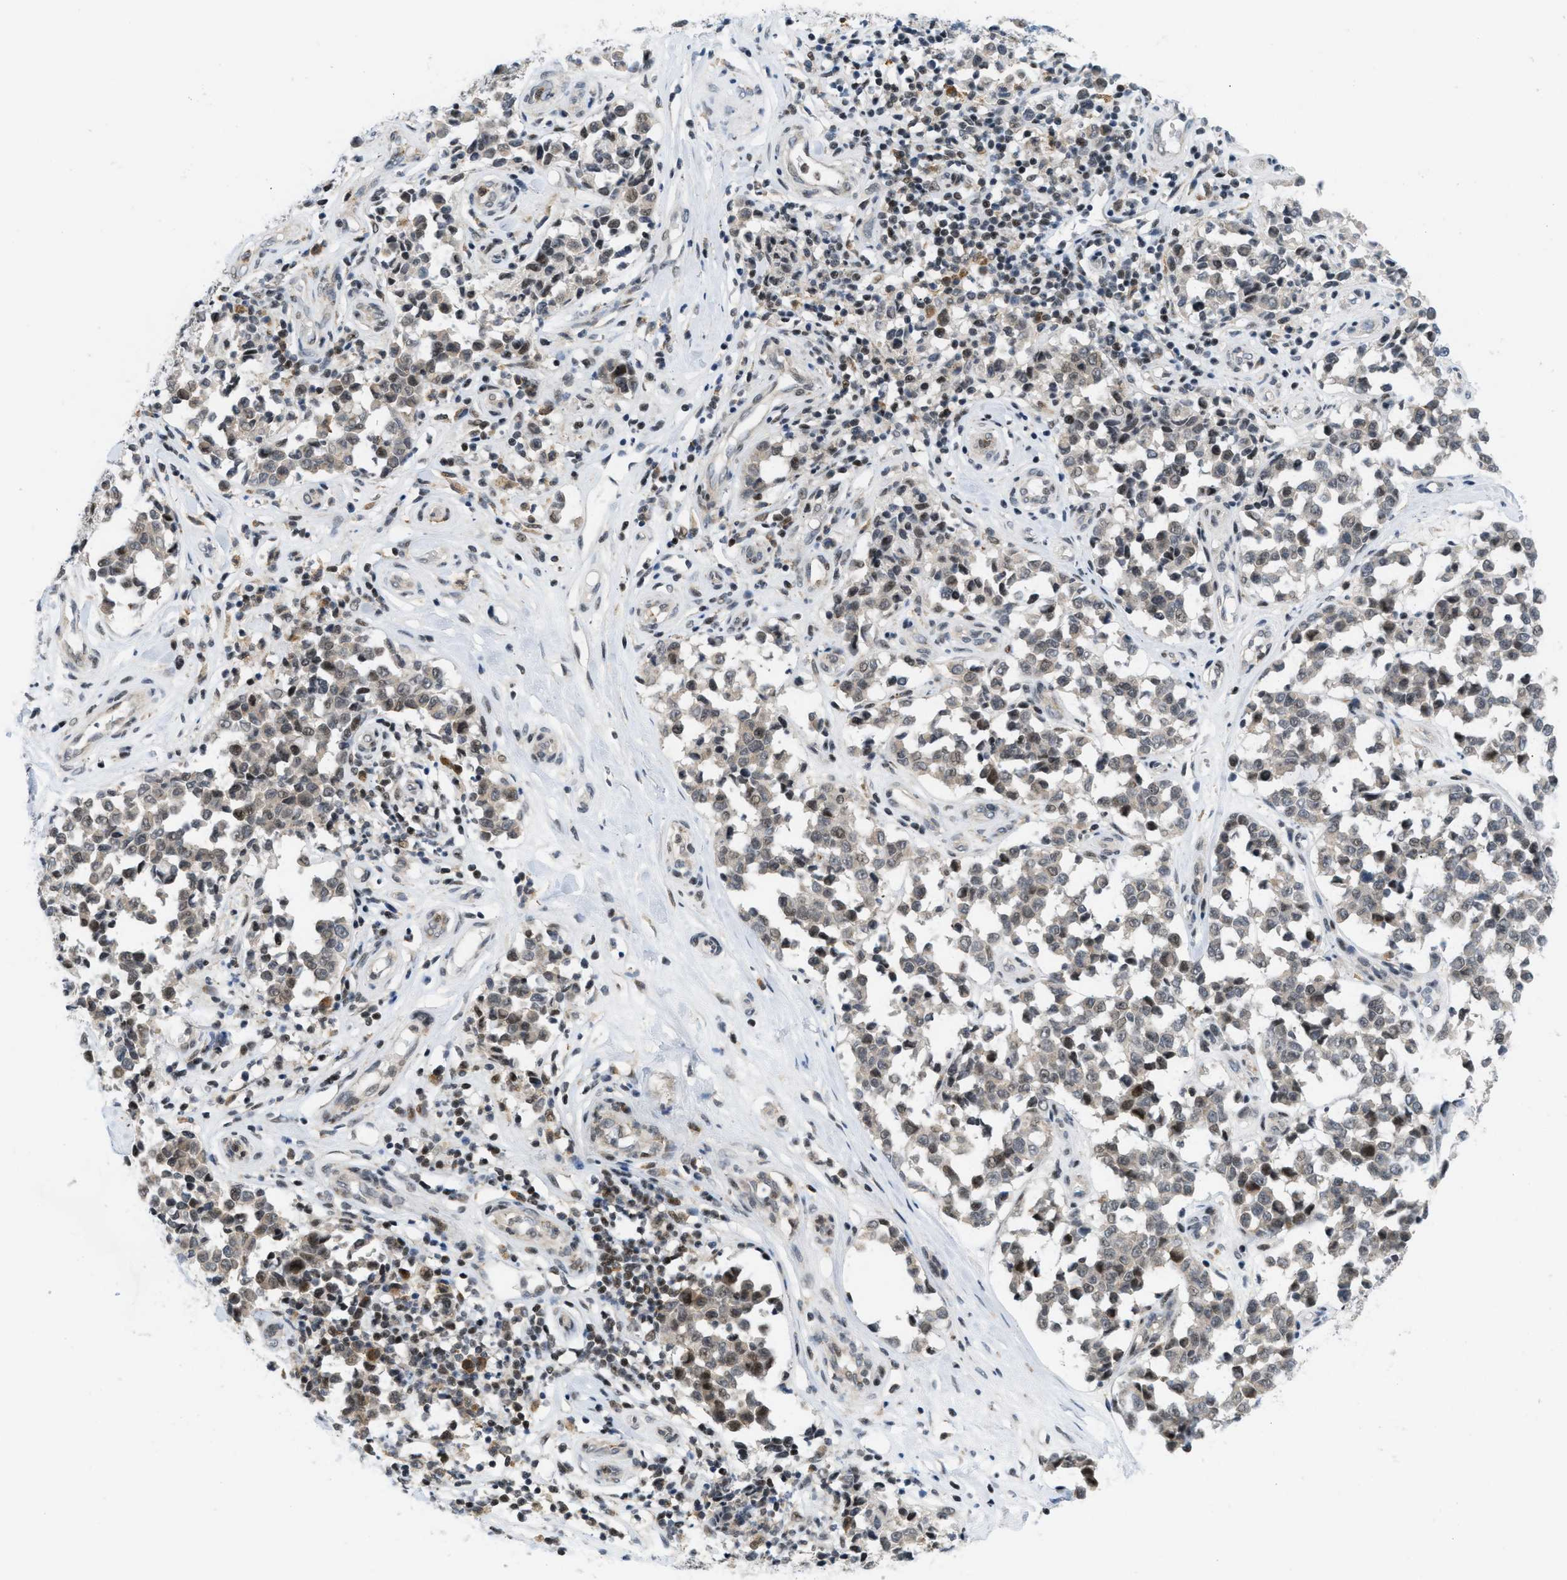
{"staining": {"intensity": "moderate", "quantity": "<25%", "location": "nuclear"}, "tissue": "melanoma", "cell_type": "Tumor cells", "image_type": "cancer", "snomed": [{"axis": "morphology", "description": "Malignant melanoma, NOS"}, {"axis": "topography", "description": "Skin"}], "caption": "Immunohistochemistry photomicrograph of malignant melanoma stained for a protein (brown), which reveals low levels of moderate nuclear expression in about <25% of tumor cells.", "gene": "ING1", "patient": {"sex": "female", "age": 64}}